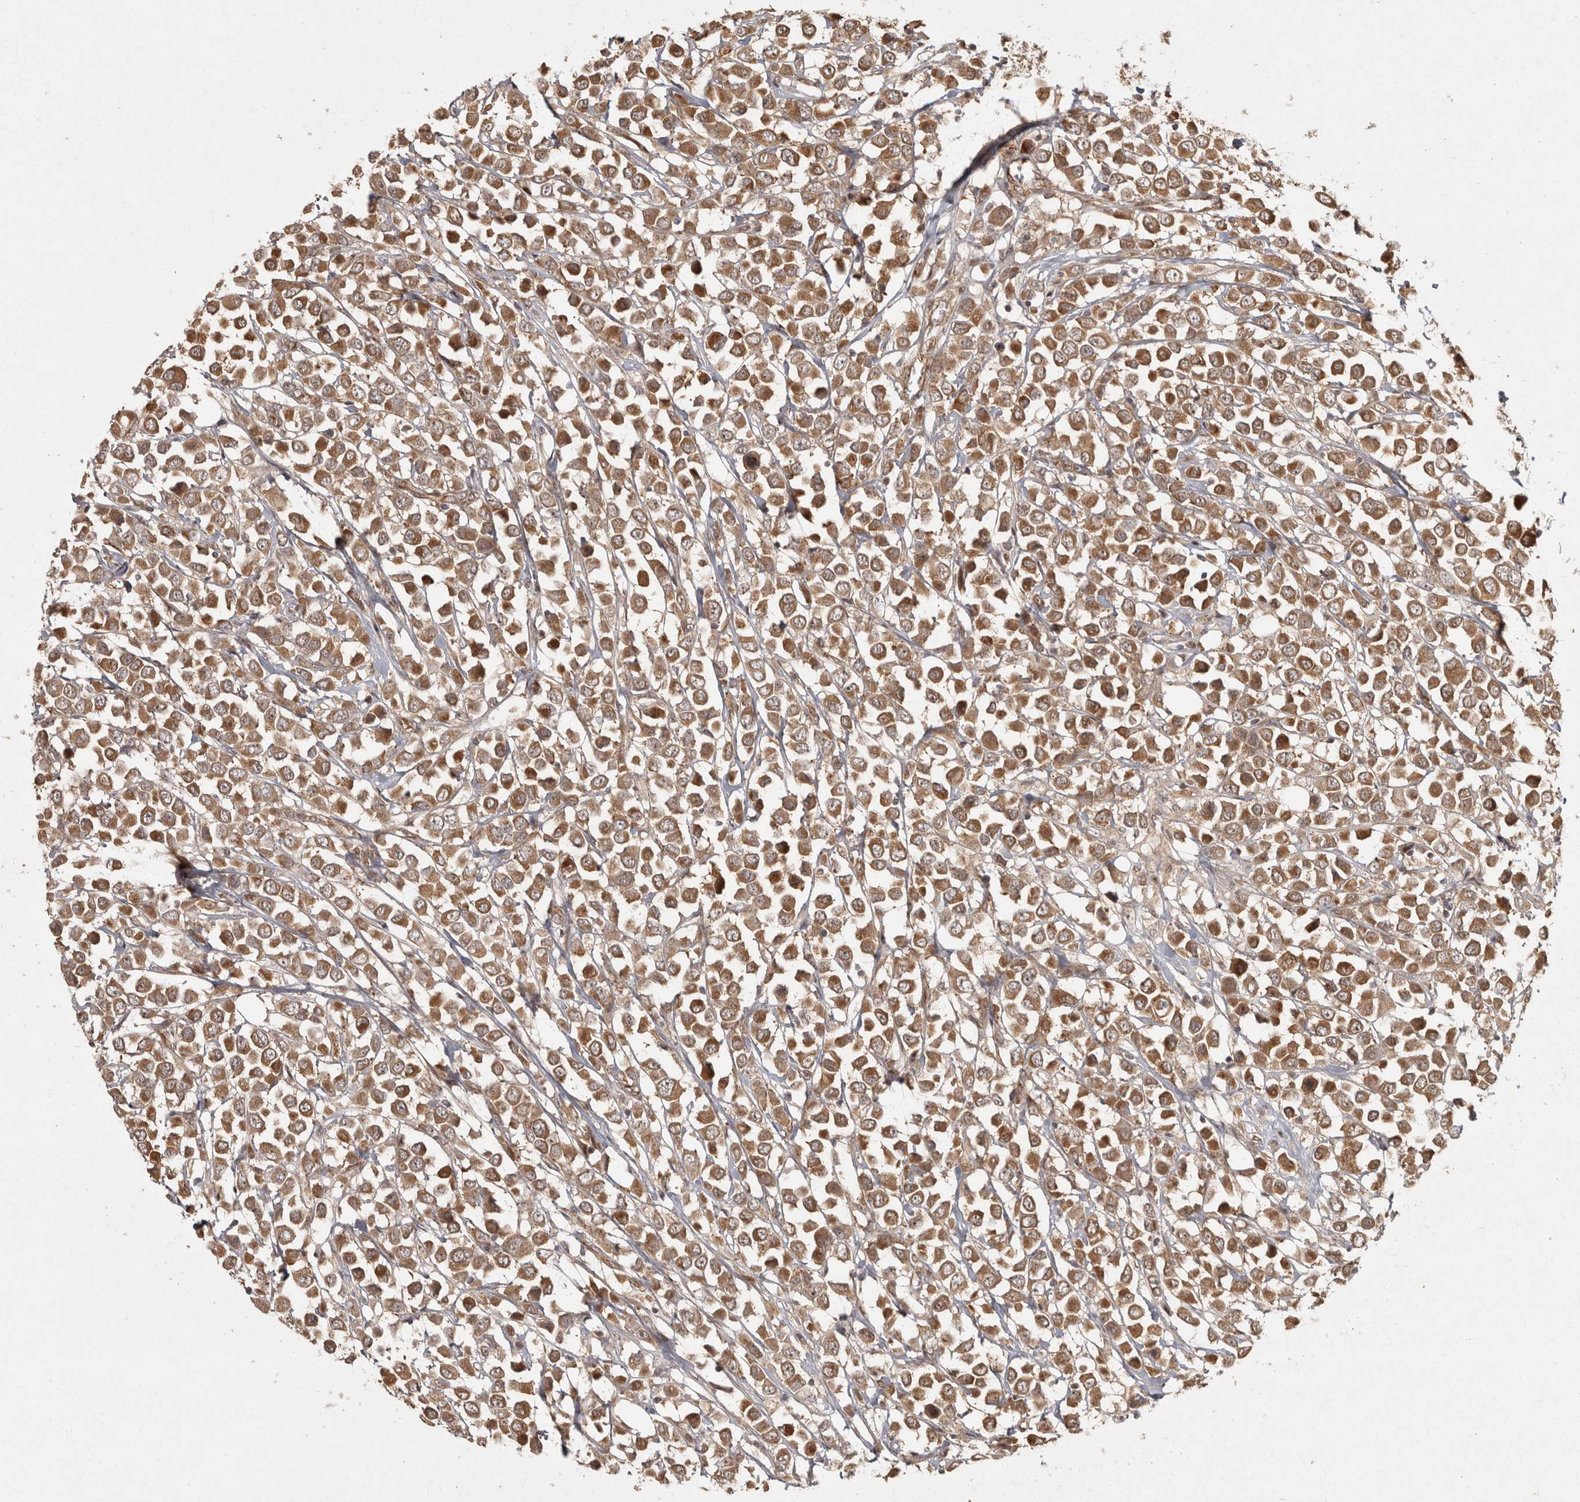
{"staining": {"intensity": "moderate", "quantity": ">75%", "location": "cytoplasmic/membranous"}, "tissue": "breast cancer", "cell_type": "Tumor cells", "image_type": "cancer", "snomed": [{"axis": "morphology", "description": "Duct carcinoma"}, {"axis": "topography", "description": "Breast"}], "caption": "Protein expression analysis of infiltrating ductal carcinoma (breast) demonstrates moderate cytoplasmic/membranous positivity in about >75% of tumor cells.", "gene": "CAMSAP2", "patient": {"sex": "female", "age": 61}}